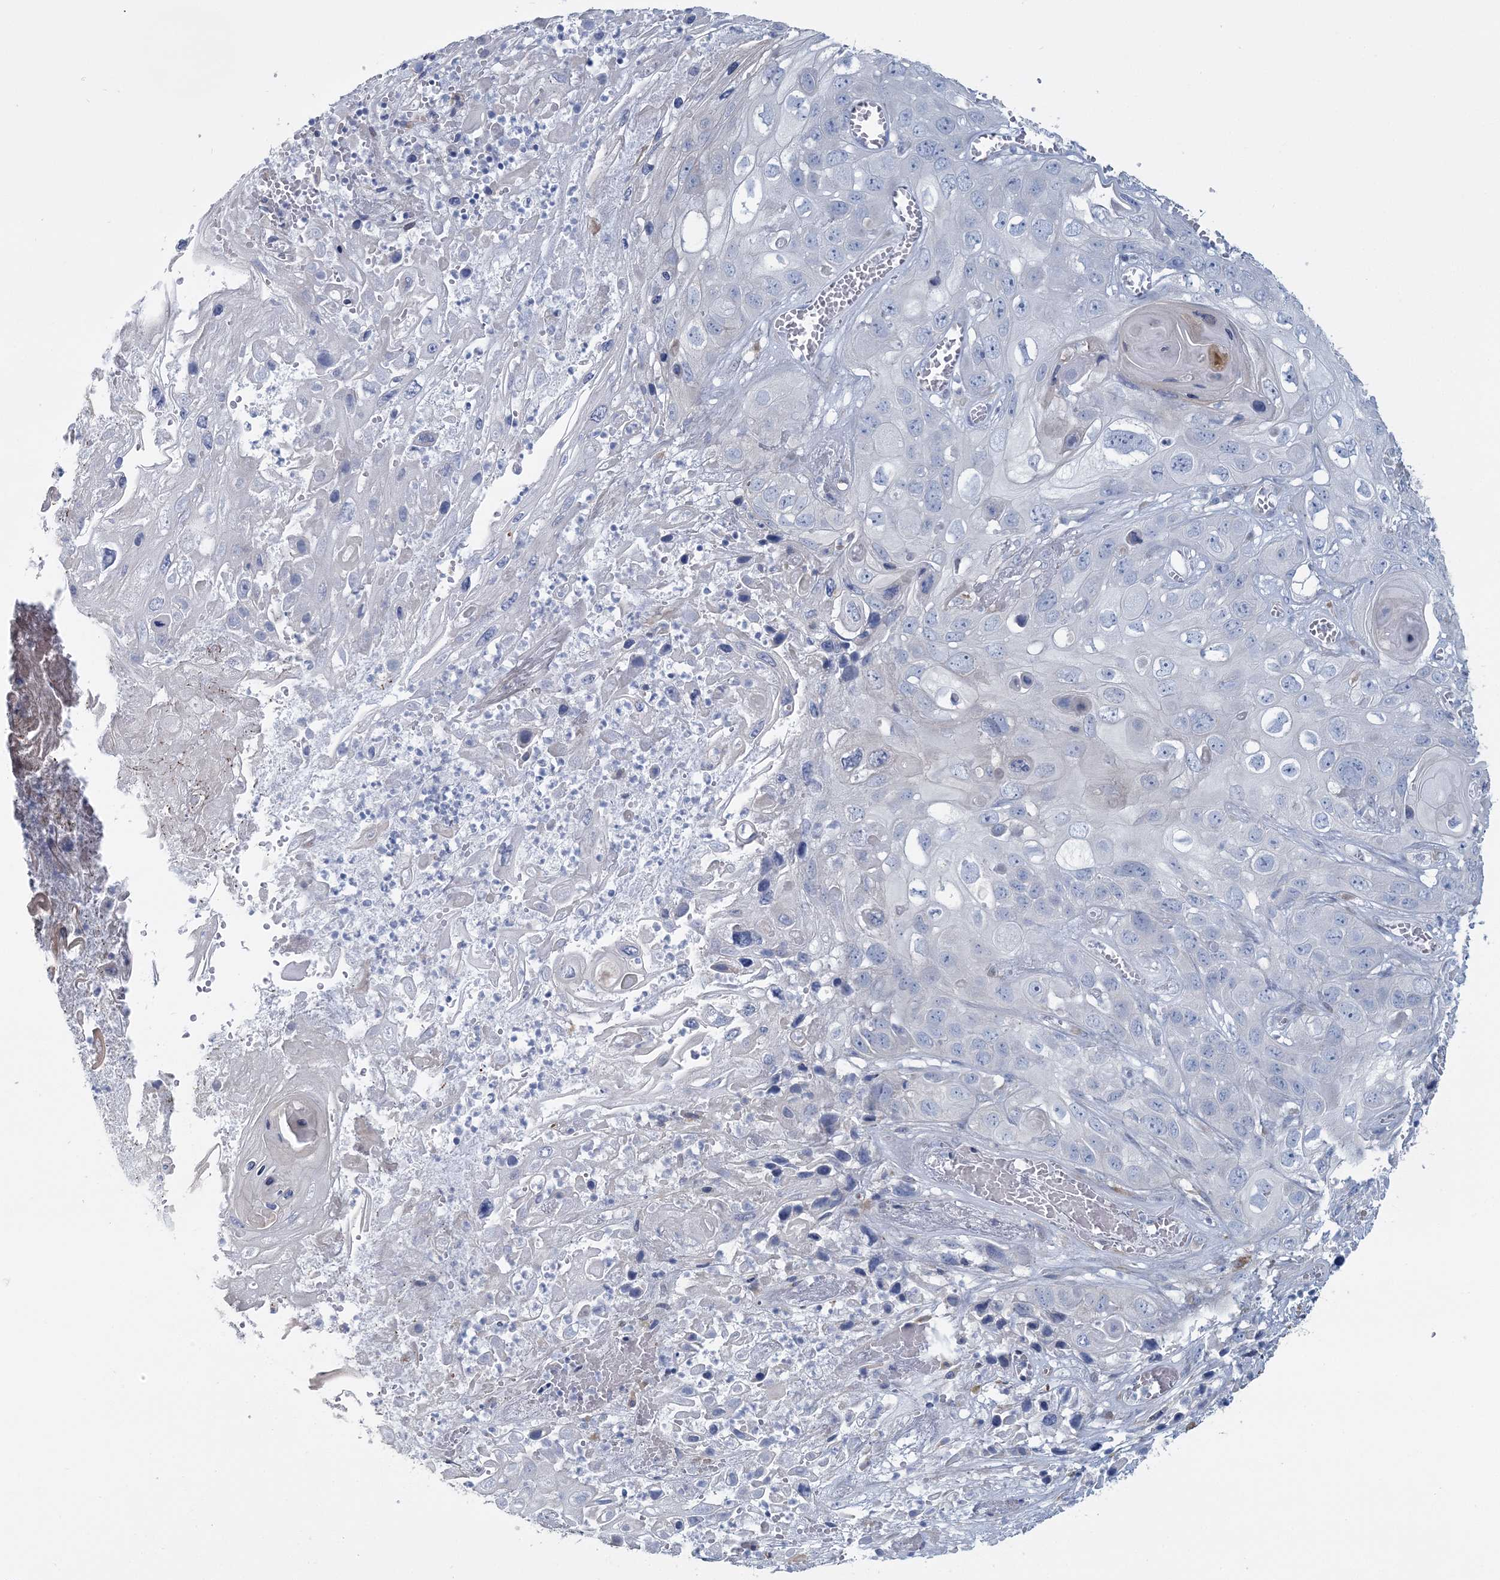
{"staining": {"intensity": "negative", "quantity": "none", "location": "none"}, "tissue": "skin cancer", "cell_type": "Tumor cells", "image_type": "cancer", "snomed": [{"axis": "morphology", "description": "Squamous cell carcinoma, NOS"}, {"axis": "topography", "description": "Skin"}], "caption": "Immunohistochemistry (IHC) of skin cancer (squamous cell carcinoma) reveals no positivity in tumor cells.", "gene": "CMBL", "patient": {"sex": "male", "age": 55}}